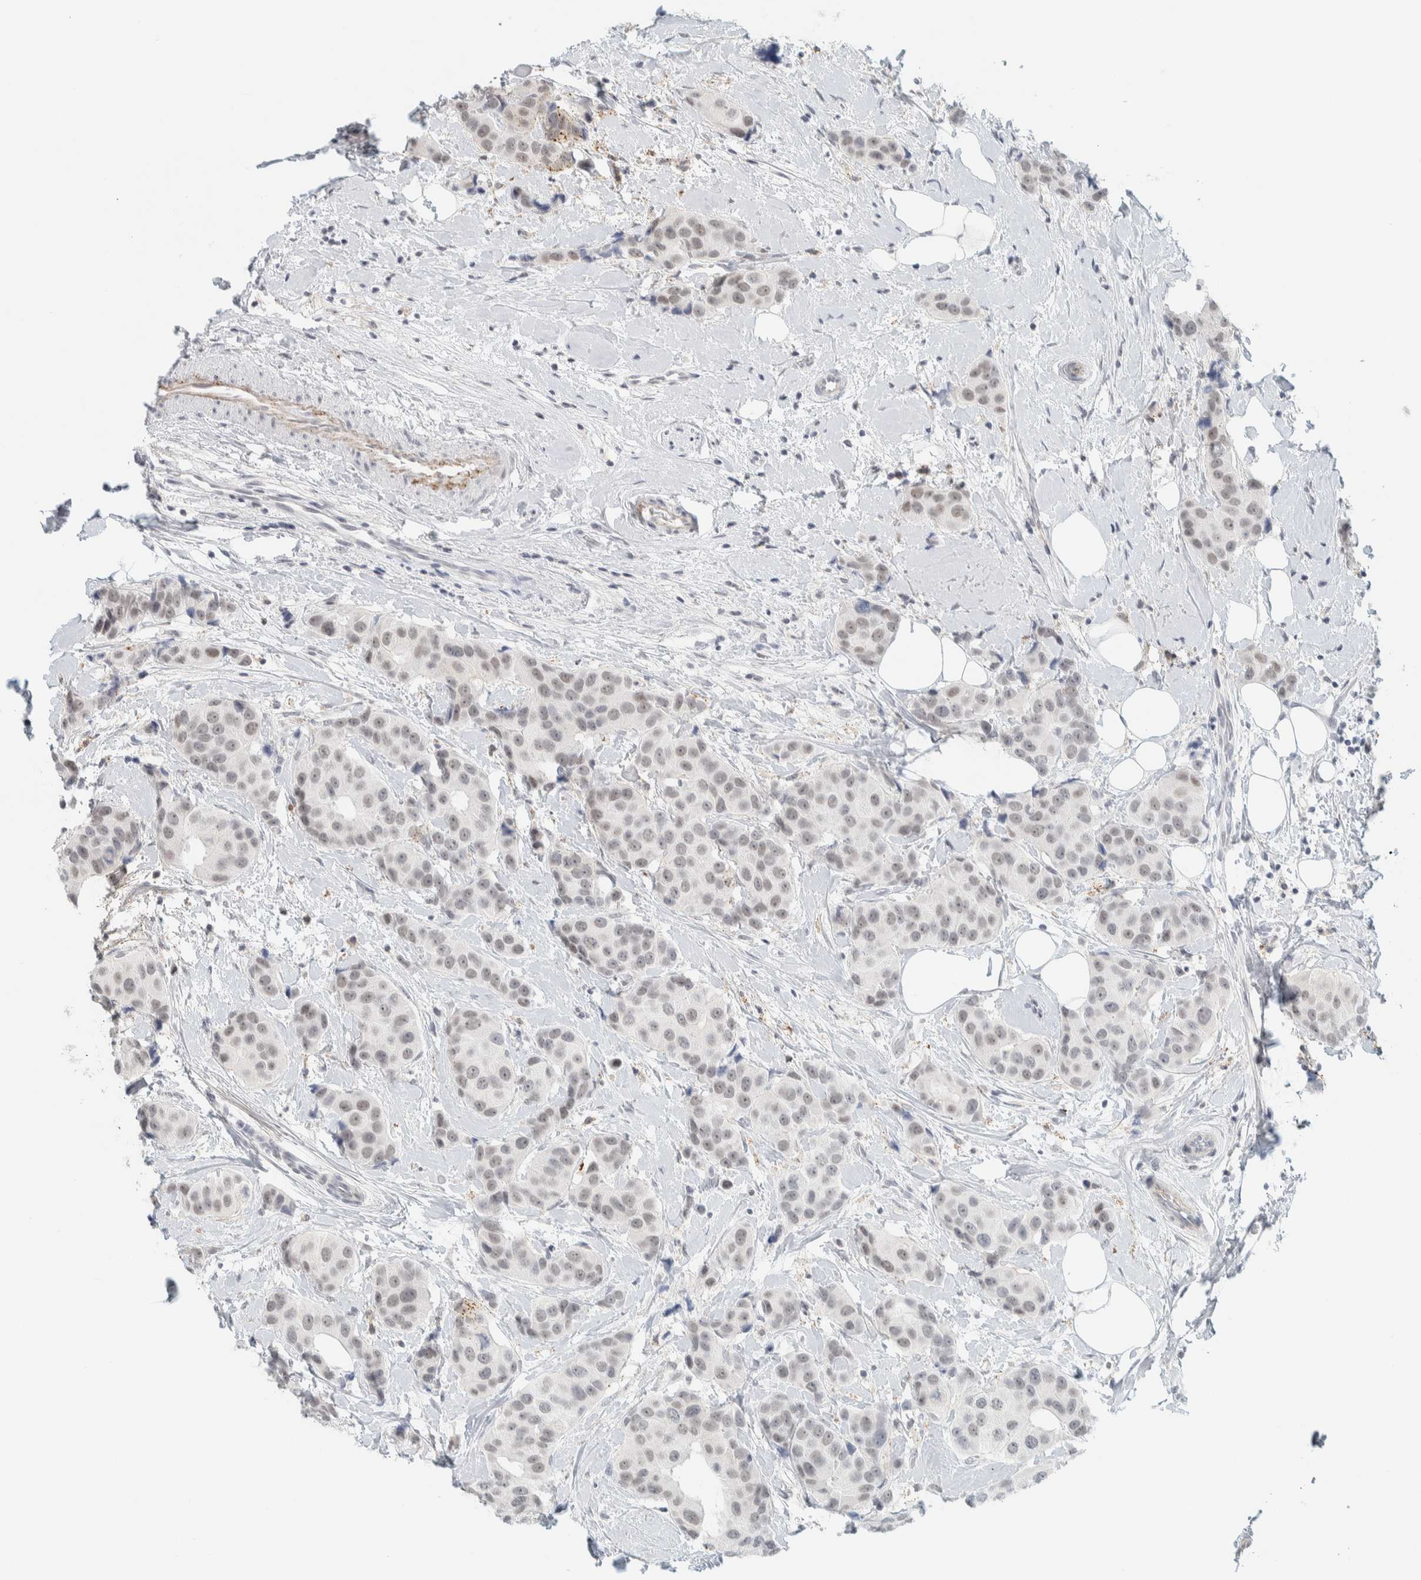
{"staining": {"intensity": "weak", "quantity": ">75%", "location": "nuclear"}, "tissue": "breast cancer", "cell_type": "Tumor cells", "image_type": "cancer", "snomed": [{"axis": "morphology", "description": "Normal tissue, NOS"}, {"axis": "morphology", "description": "Duct carcinoma"}, {"axis": "topography", "description": "Breast"}], "caption": "DAB (3,3'-diaminobenzidine) immunohistochemical staining of breast invasive ductal carcinoma reveals weak nuclear protein positivity in about >75% of tumor cells.", "gene": "CDH17", "patient": {"sex": "female", "age": 39}}